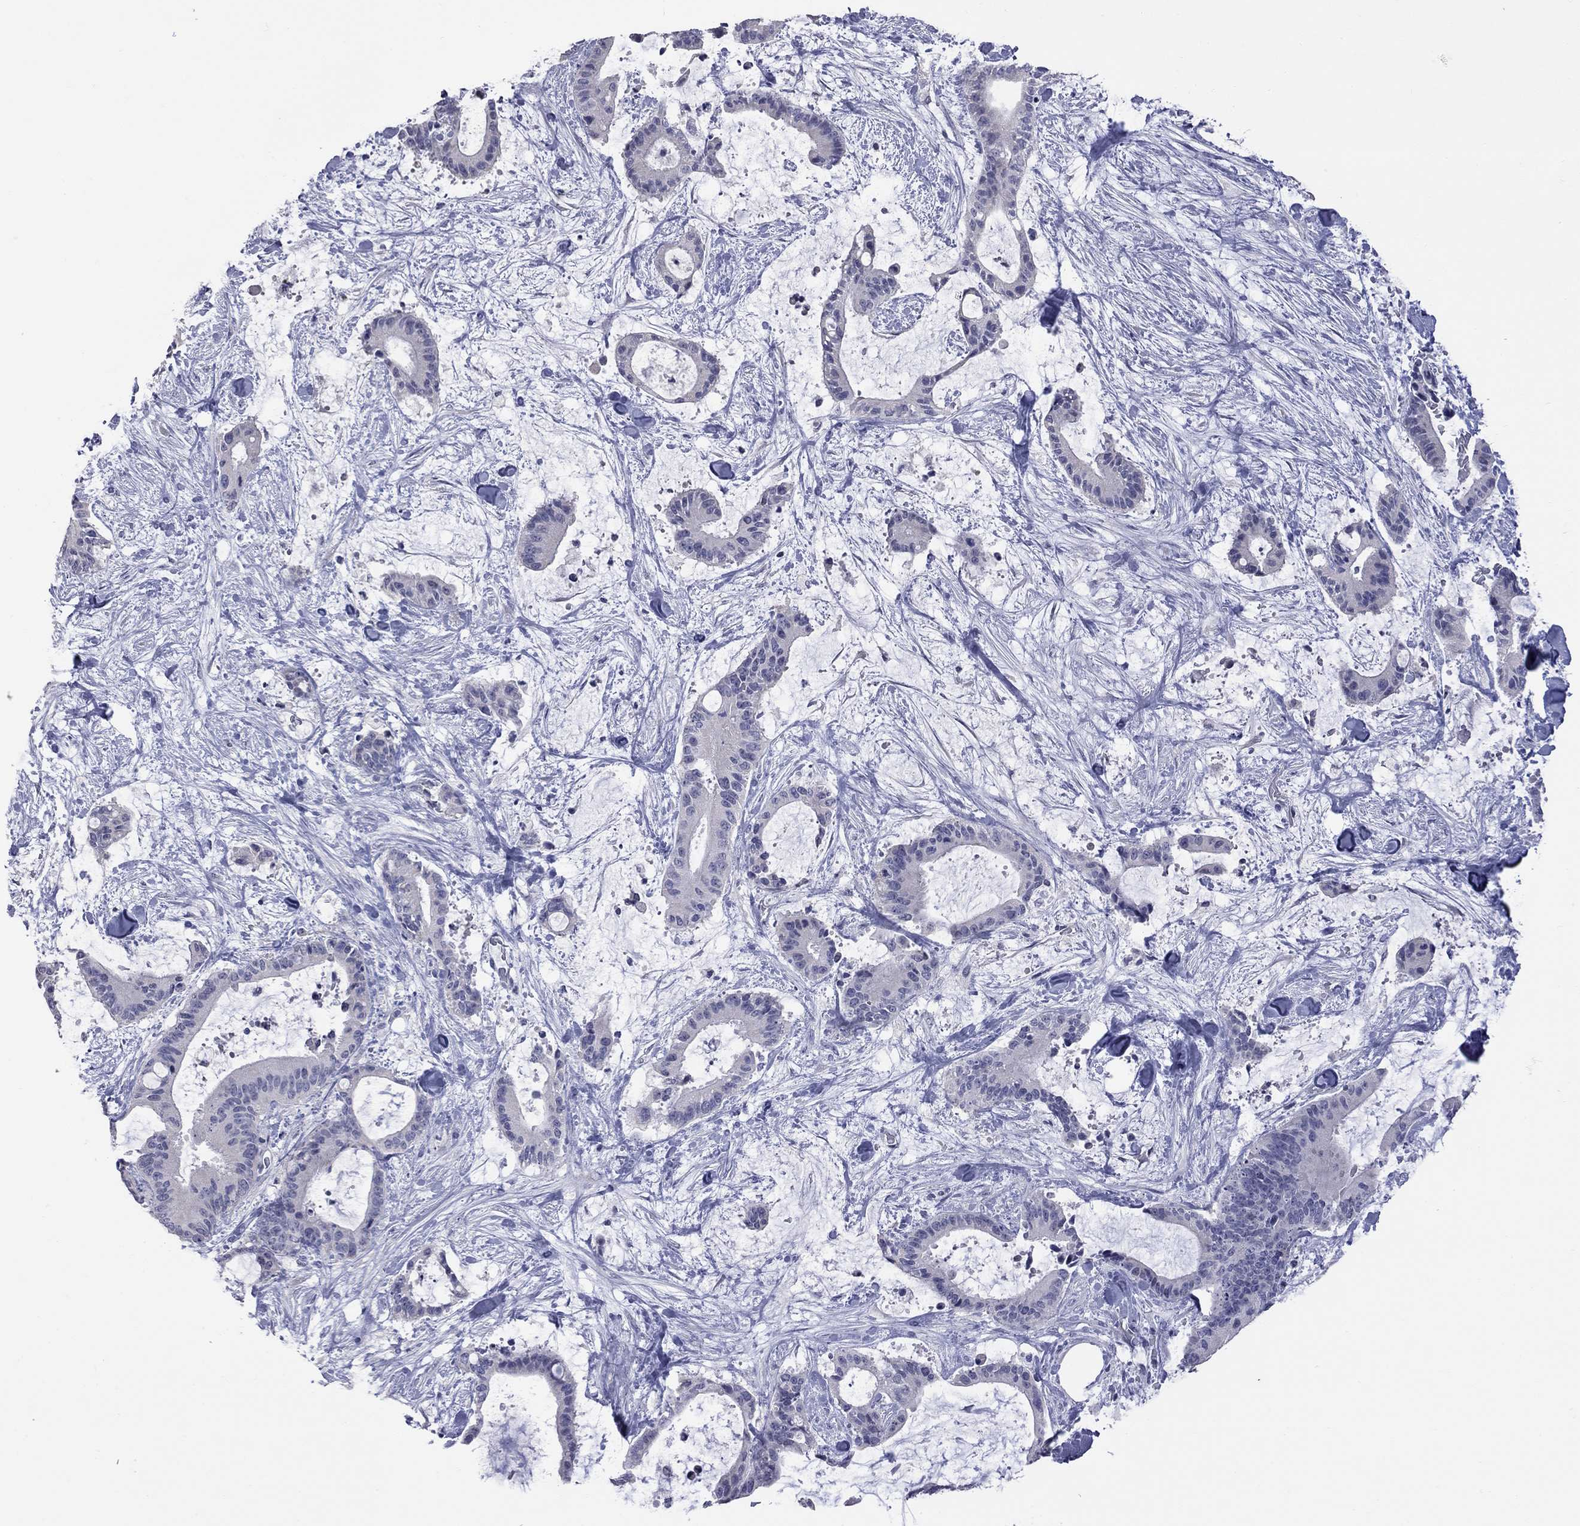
{"staining": {"intensity": "negative", "quantity": "none", "location": "none"}, "tissue": "liver cancer", "cell_type": "Tumor cells", "image_type": "cancer", "snomed": [{"axis": "morphology", "description": "Cholangiocarcinoma"}, {"axis": "topography", "description": "Liver"}], "caption": "An immunohistochemistry (IHC) histopathology image of liver cancer (cholangiocarcinoma) is shown. There is no staining in tumor cells of liver cancer (cholangiocarcinoma). (DAB immunohistochemistry (IHC) with hematoxylin counter stain).", "gene": "HYLS1", "patient": {"sex": "female", "age": 73}}